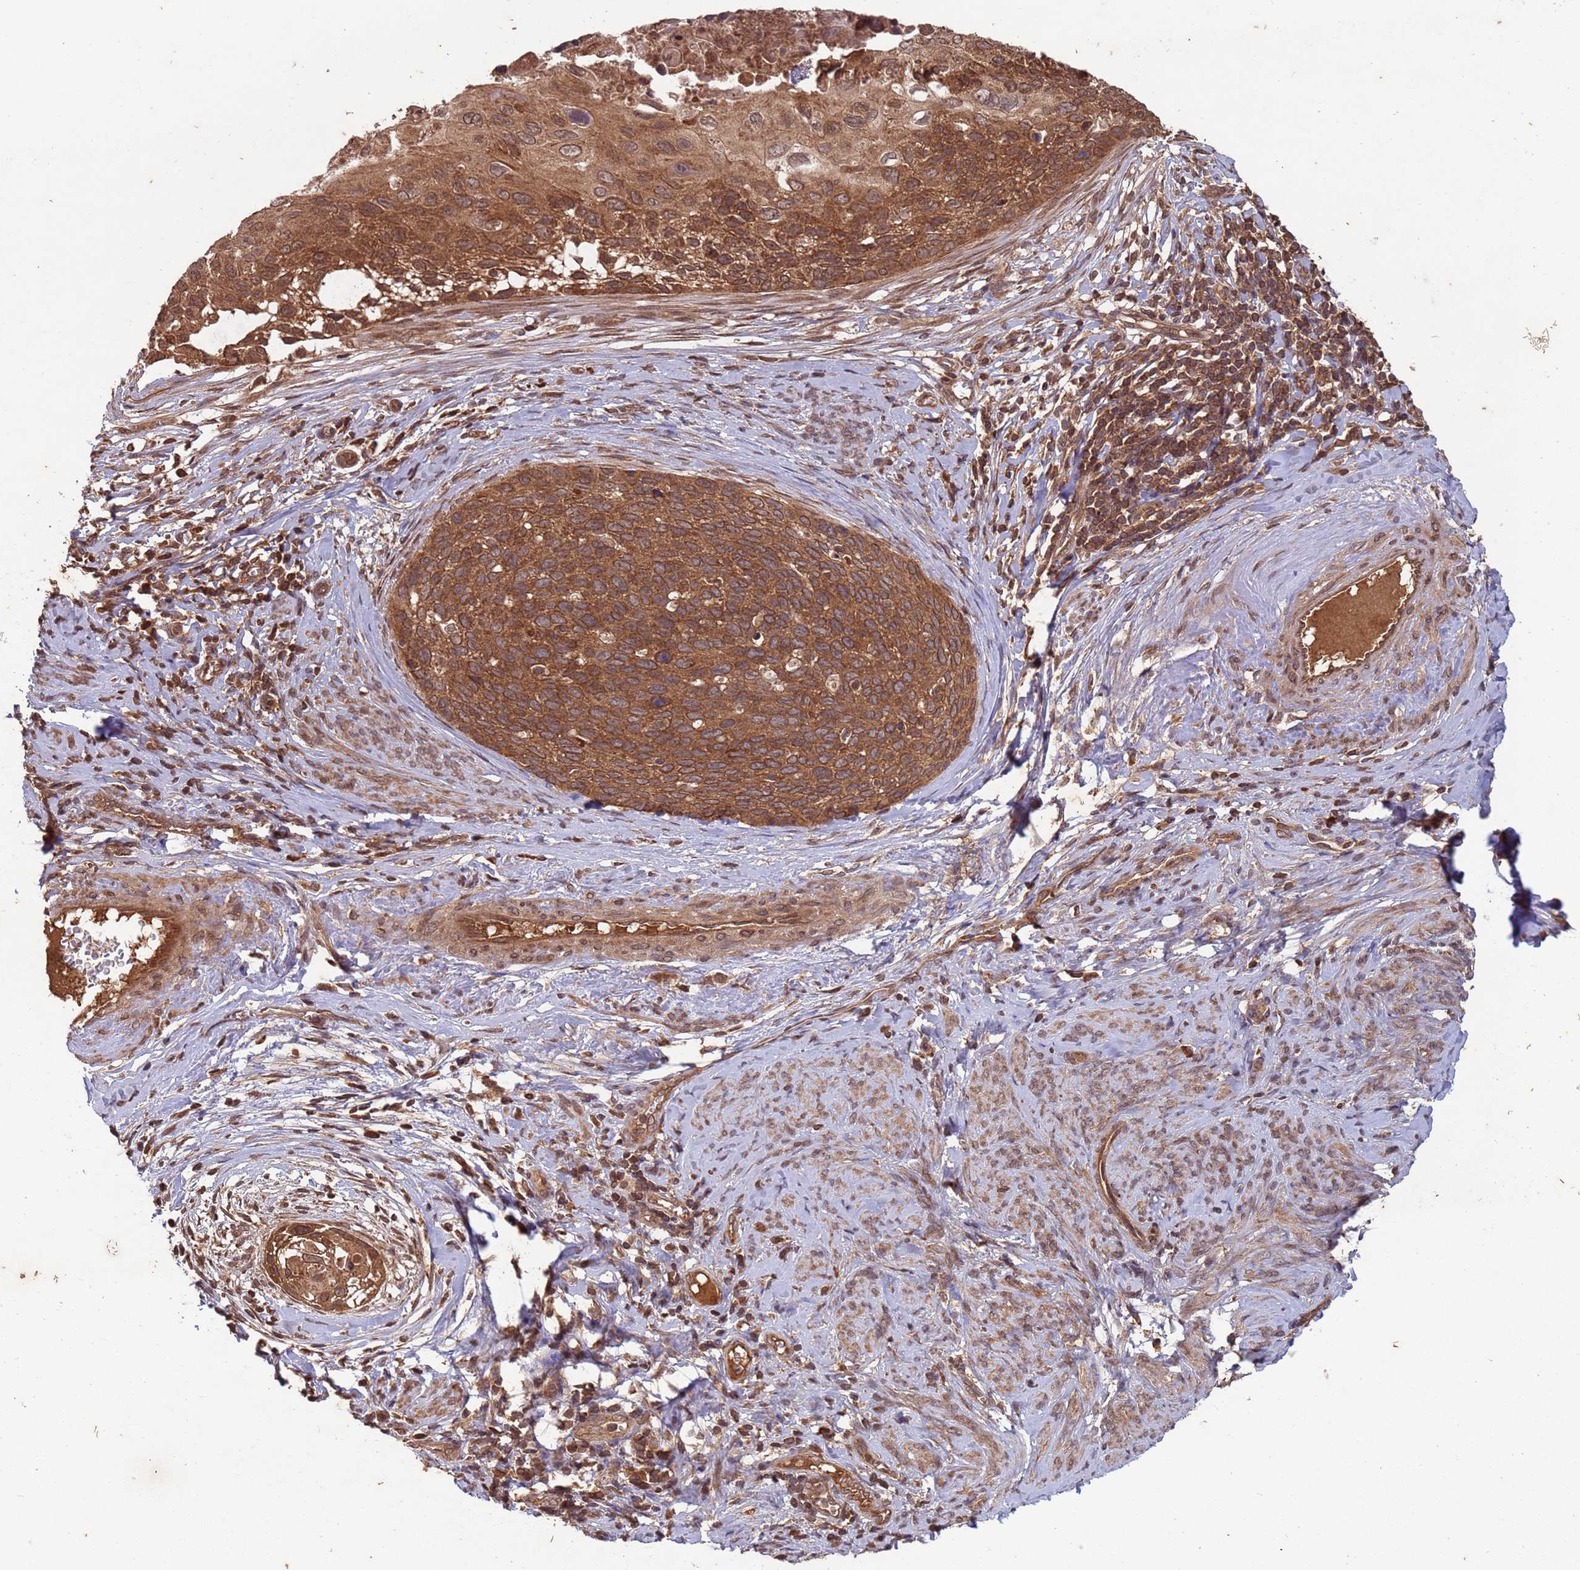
{"staining": {"intensity": "strong", "quantity": ">75%", "location": "cytoplasmic/membranous"}, "tissue": "cervical cancer", "cell_type": "Tumor cells", "image_type": "cancer", "snomed": [{"axis": "morphology", "description": "Squamous cell carcinoma, NOS"}, {"axis": "topography", "description": "Cervix"}], "caption": "Tumor cells reveal high levels of strong cytoplasmic/membranous positivity in approximately >75% of cells in squamous cell carcinoma (cervical).", "gene": "ERI1", "patient": {"sex": "female", "age": 80}}